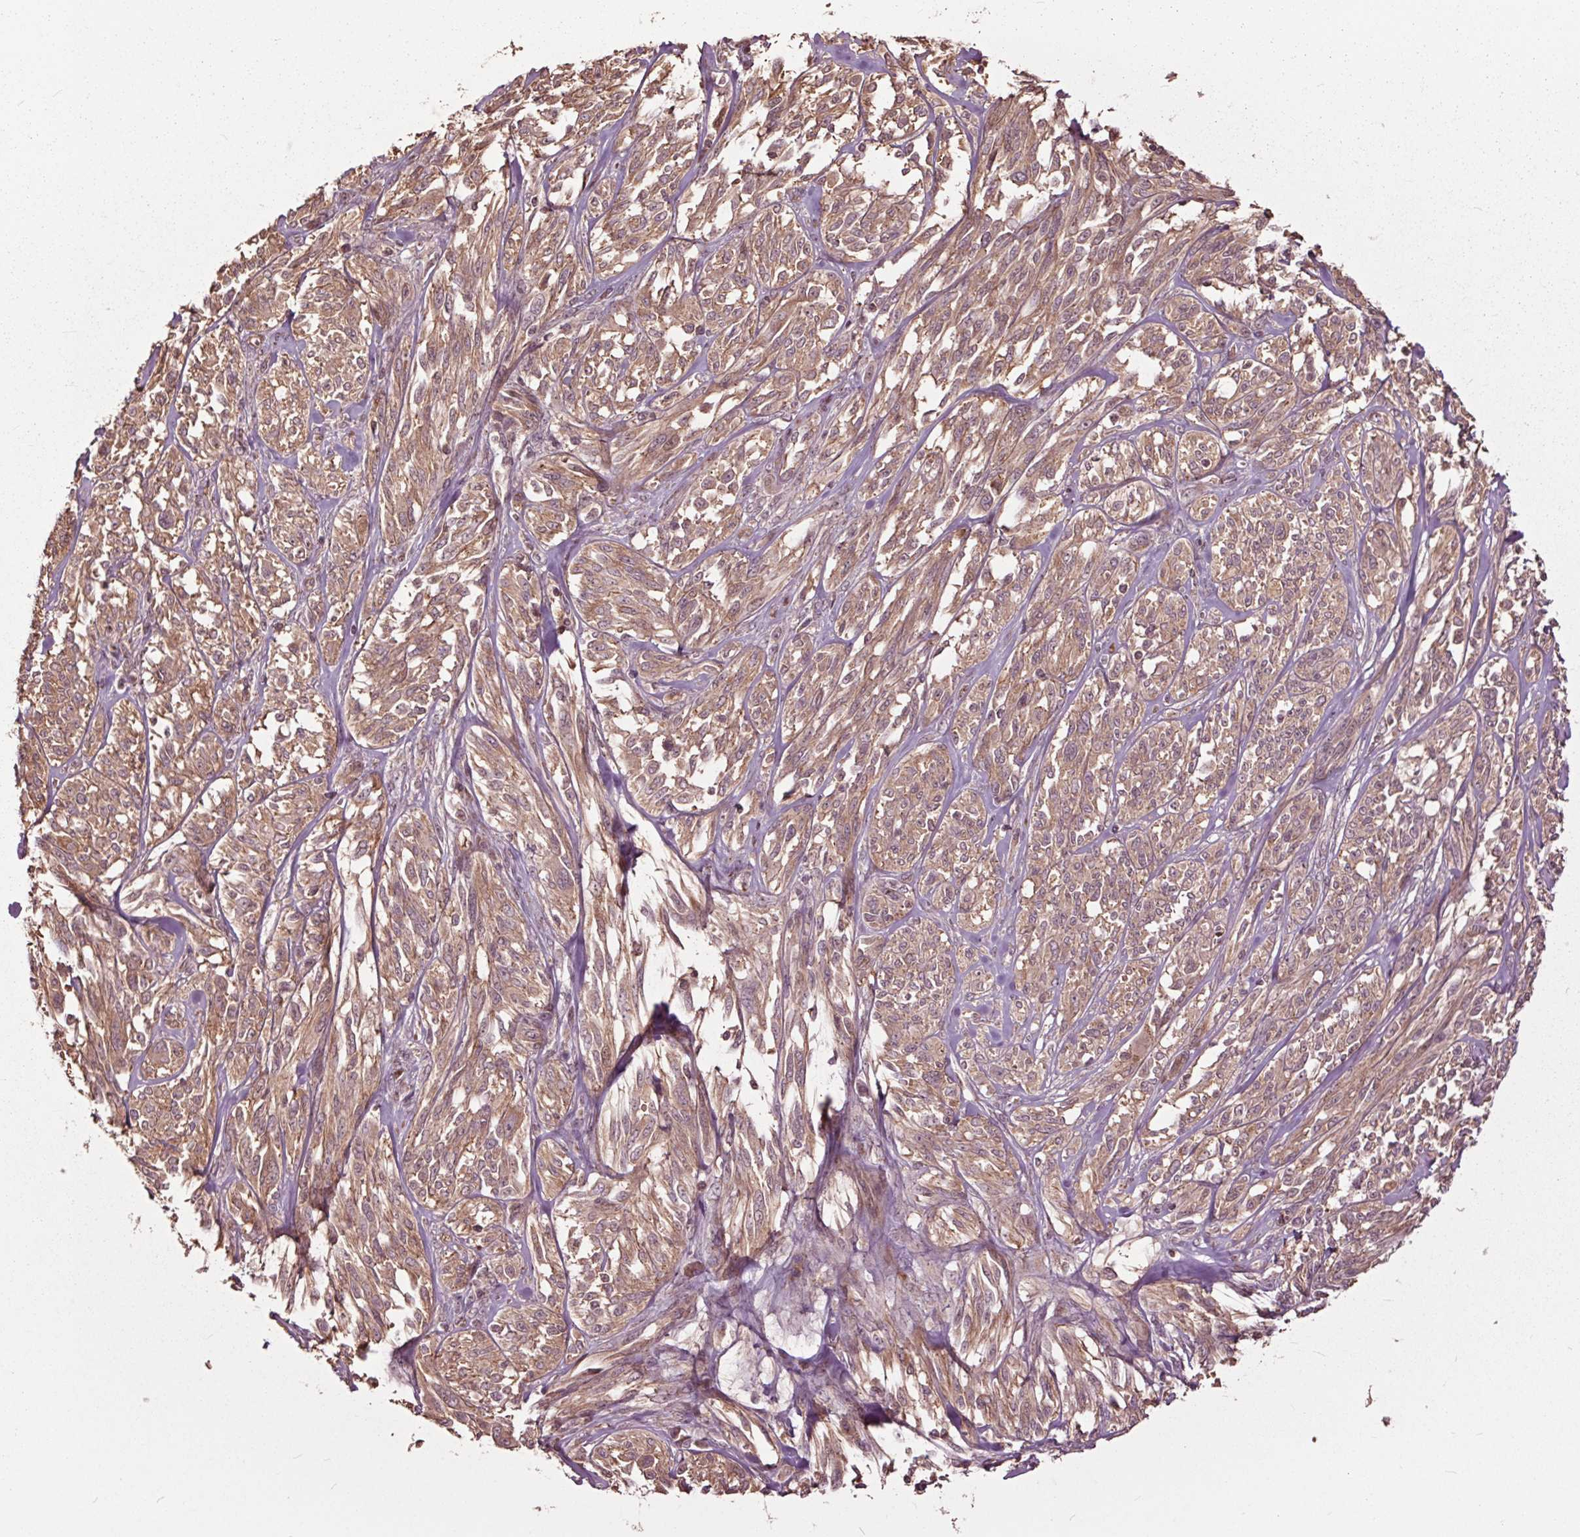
{"staining": {"intensity": "weak", "quantity": ">75%", "location": "cytoplasmic/membranous"}, "tissue": "melanoma", "cell_type": "Tumor cells", "image_type": "cancer", "snomed": [{"axis": "morphology", "description": "Malignant melanoma, NOS"}, {"axis": "topography", "description": "Skin"}], "caption": "Immunohistochemical staining of melanoma exhibits low levels of weak cytoplasmic/membranous protein staining in about >75% of tumor cells.", "gene": "CEP95", "patient": {"sex": "female", "age": 91}}